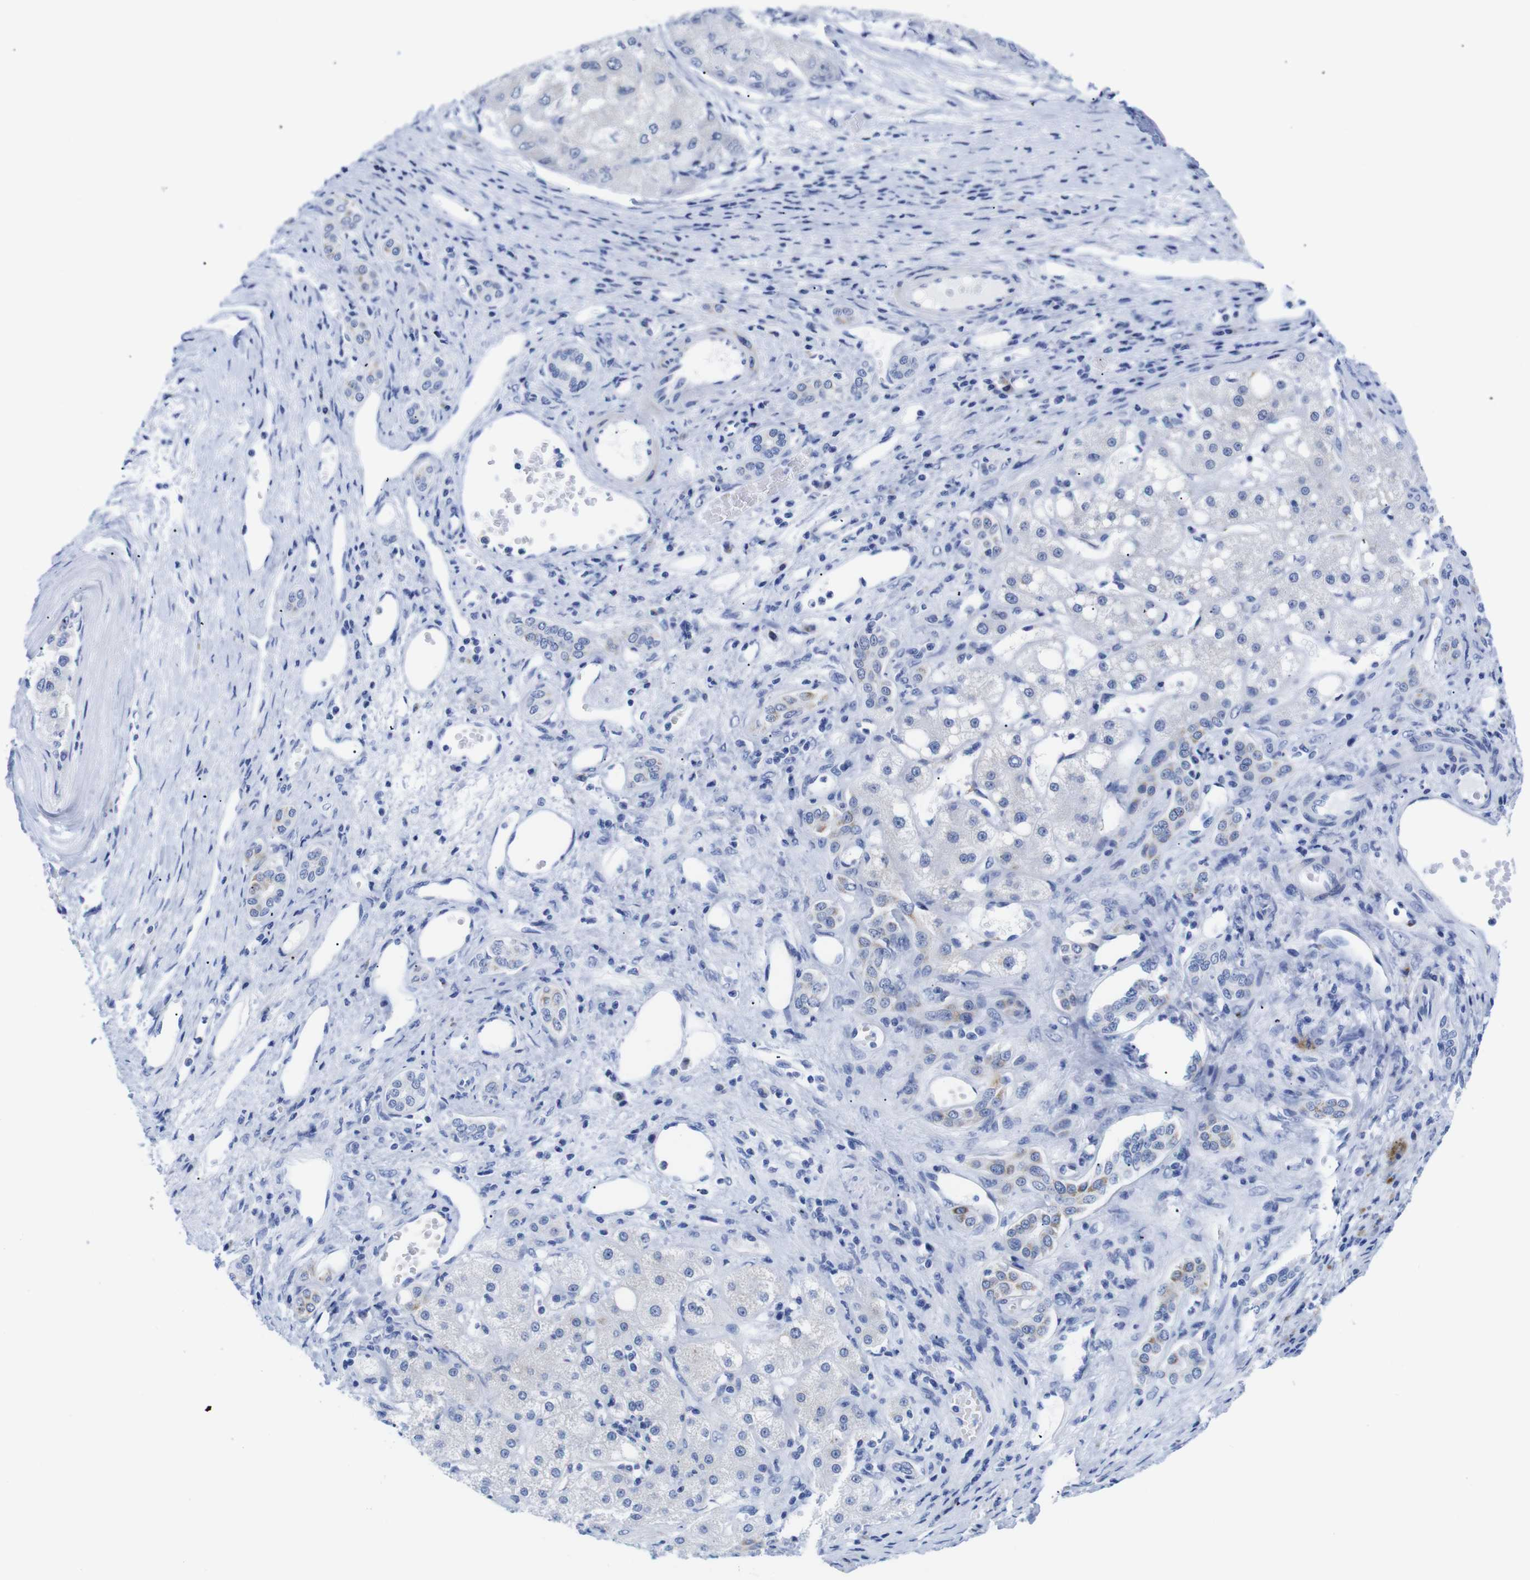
{"staining": {"intensity": "negative", "quantity": "none", "location": "none"}, "tissue": "liver cancer", "cell_type": "Tumor cells", "image_type": "cancer", "snomed": [{"axis": "morphology", "description": "Carcinoma, Hepatocellular, NOS"}, {"axis": "topography", "description": "Liver"}], "caption": "This is an immunohistochemistry (IHC) photomicrograph of liver hepatocellular carcinoma. There is no staining in tumor cells.", "gene": "LRRC55", "patient": {"sex": "male", "age": 80}}